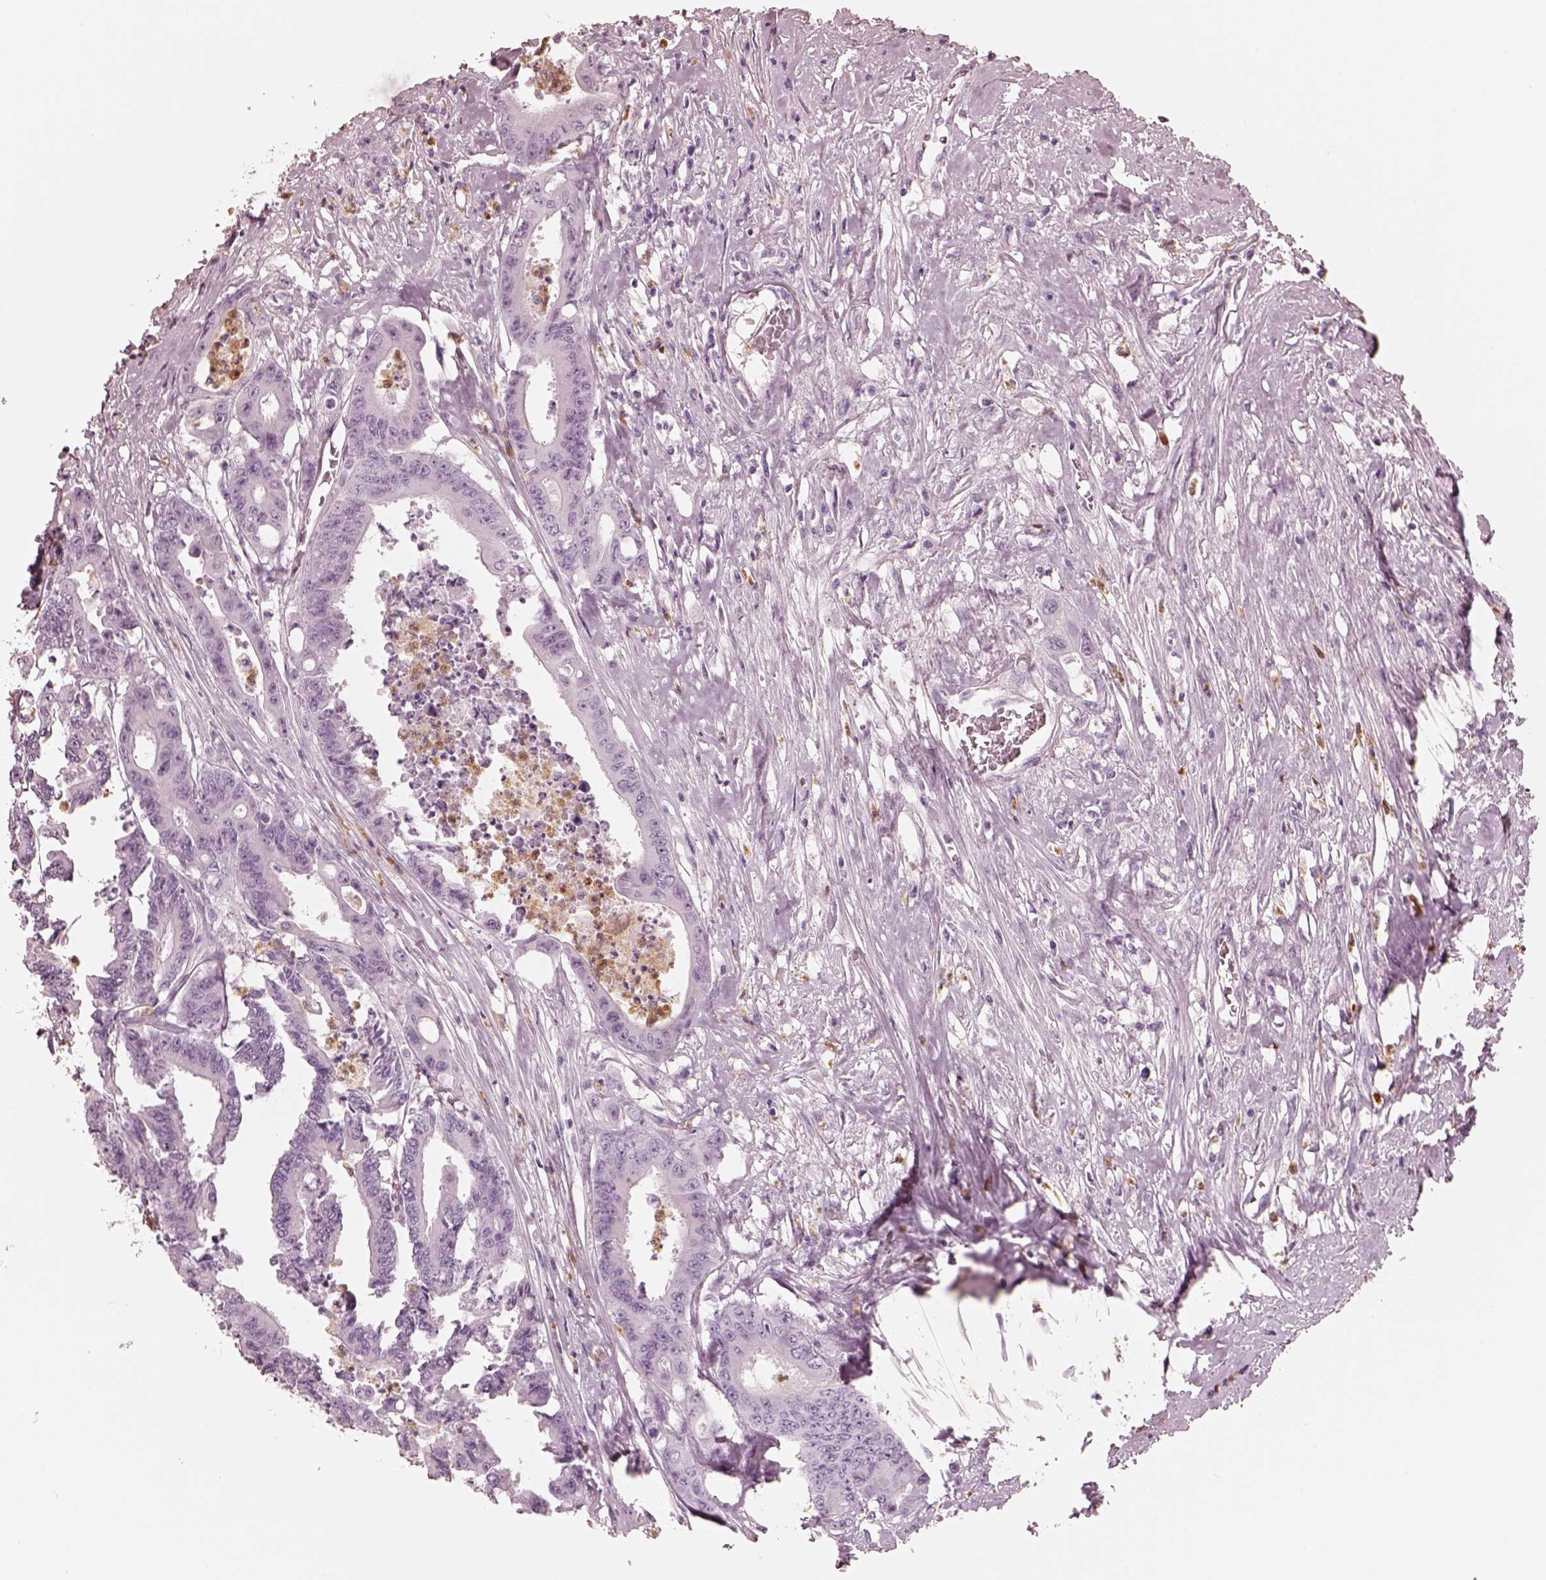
{"staining": {"intensity": "negative", "quantity": "none", "location": "none"}, "tissue": "colorectal cancer", "cell_type": "Tumor cells", "image_type": "cancer", "snomed": [{"axis": "morphology", "description": "Adenocarcinoma, NOS"}, {"axis": "topography", "description": "Rectum"}], "caption": "Tumor cells show no significant staining in adenocarcinoma (colorectal).", "gene": "ELANE", "patient": {"sex": "male", "age": 54}}